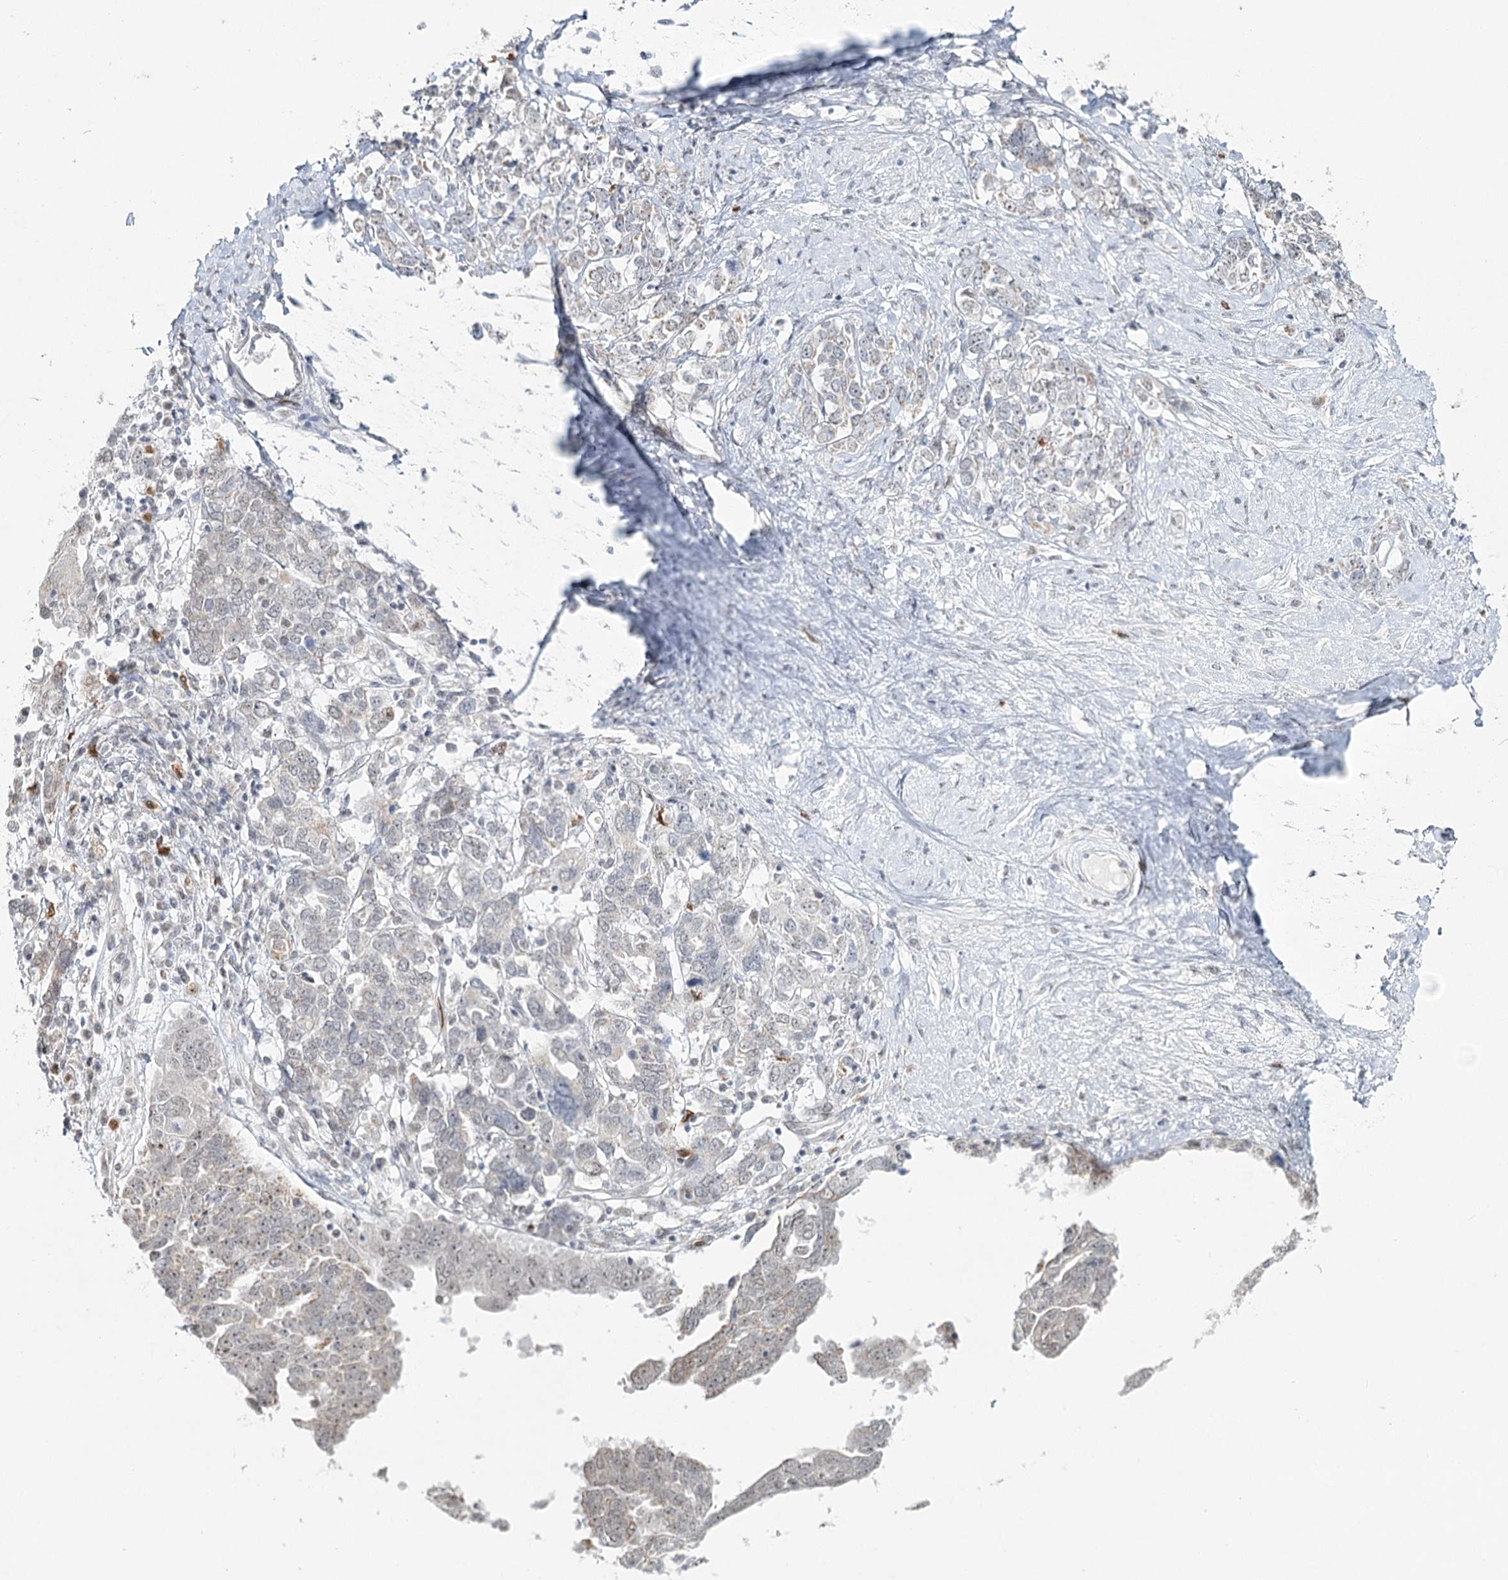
{"staining": {"intensity": "weak", "quantity": "<25%", "location": "cytoplasmic/membranous"}, "tissue": "ovarian cancer", "cell_type": "Tumor cells", "image_type": "cancer", "snomed": [{"axis": "morphology", "description": "Carcinoma, endometroid"}, {"axis": "topography", "description": "Ovary"}], "caption": "Immunohistochemical staining of ovarian endometroid carcinoma demonstrates no significant positivity in tumor cells. Nuclei are stained in blue.", "gene": "ATAD1", "patient": {"sex": "female", "age": 62}}